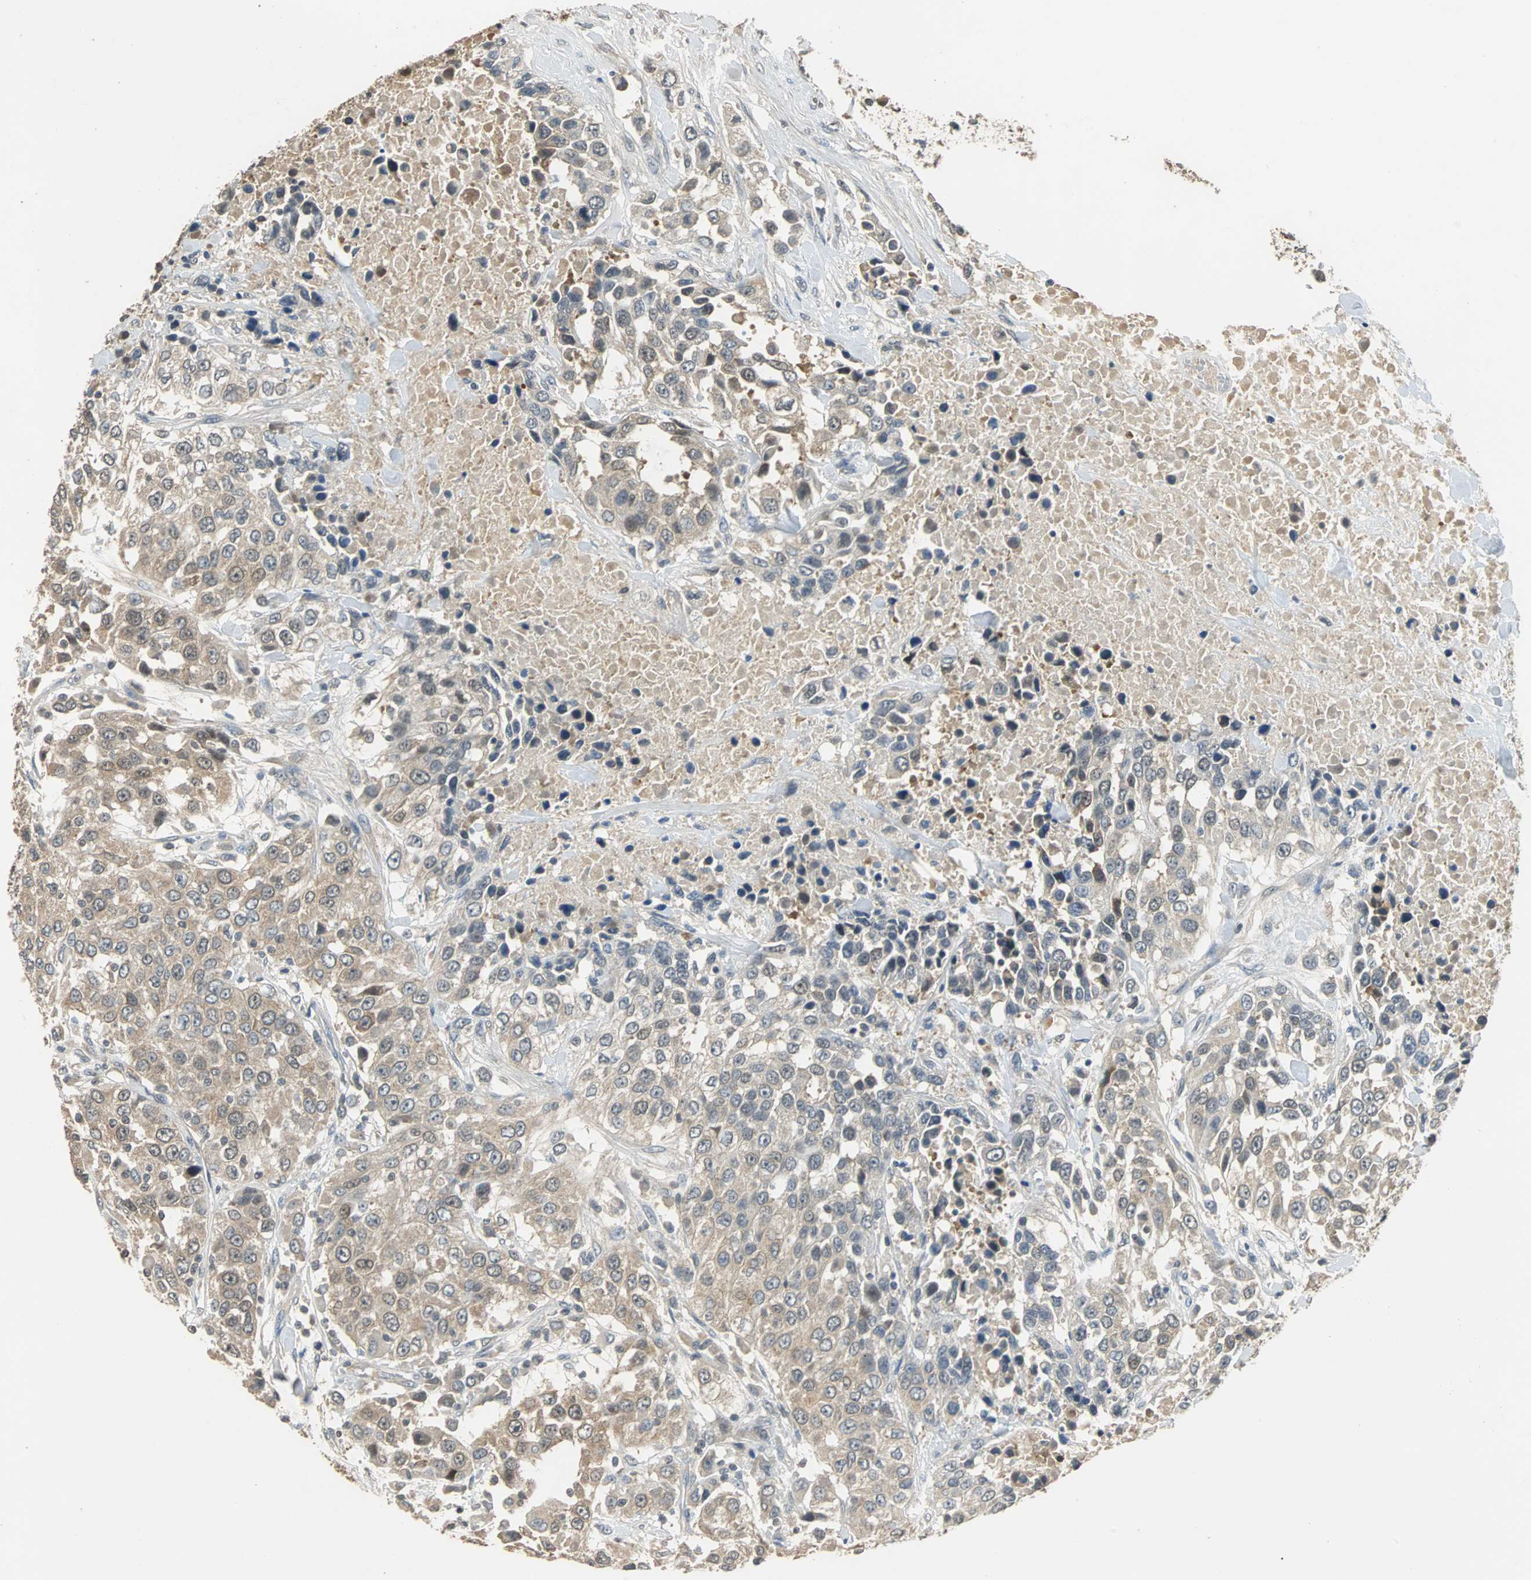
{"staining": {"intensity": "weak", "quantity": "25%-75%", "location": "cytoplasmic/membranous"}, "tissue": "urothelial cancer", "cell_type": "Tumor cells", "image_type": "cancer", "snomed": [{"axis": "morphology", "description": "Urothelial carcinoma, High grade"}, {"axis": "topography", "description": "Urinary bladder"}], "caption": "Brown immunohistochemical staining in human urothelial cancer shows weak cytoplasmic/membranous positivity in about 25%-75% of tumor cells.", "gene": "ABHD2", "patient": {"sex": "female", "age": 80}}